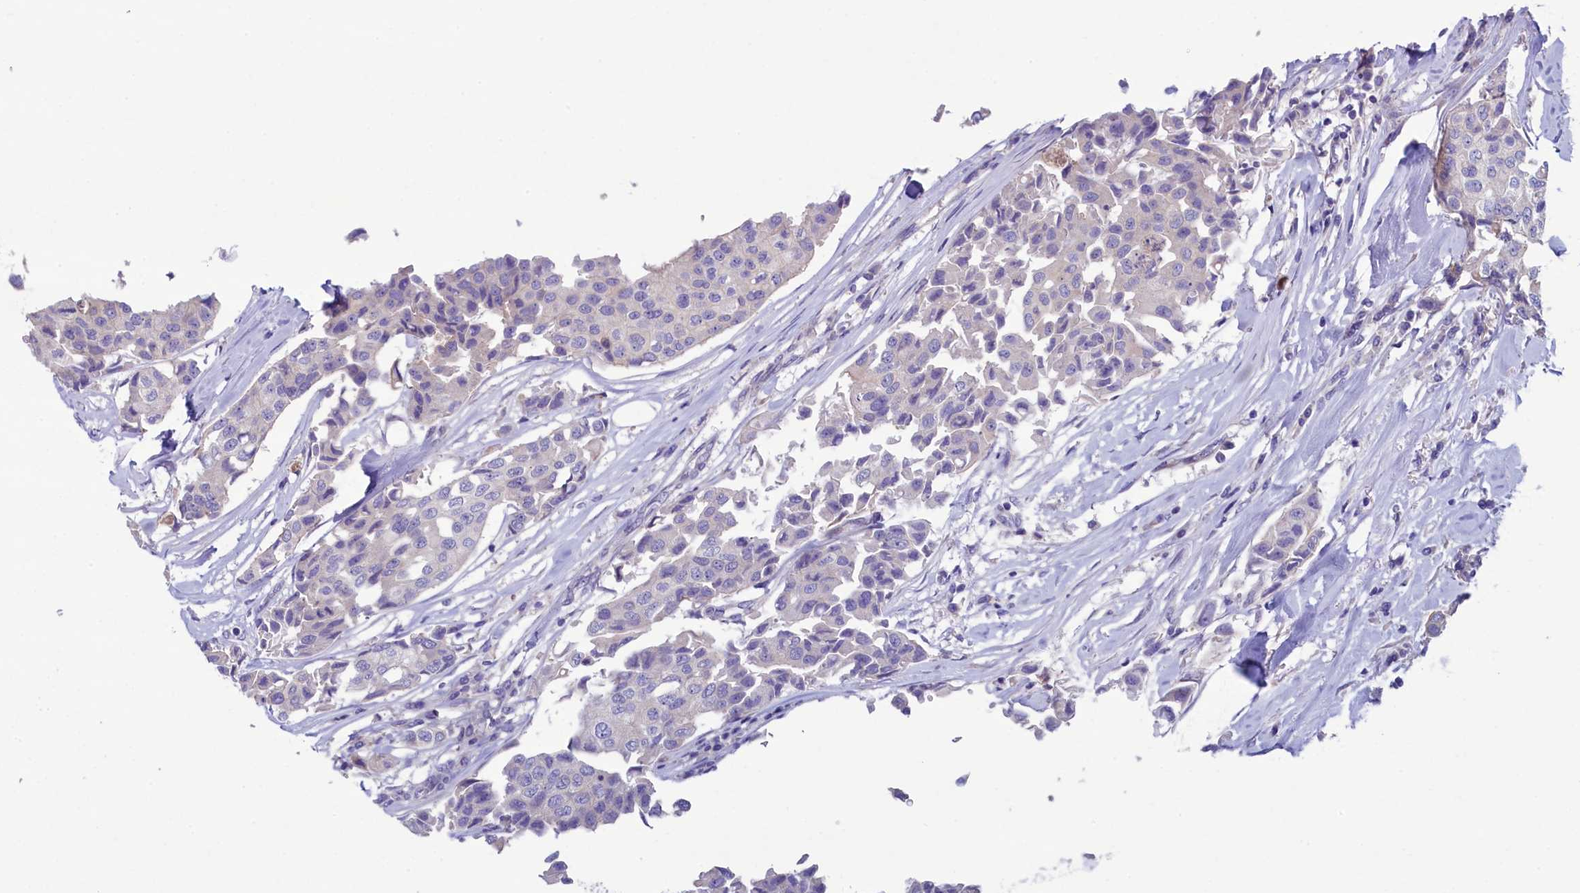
{"staining": {"intensity": "negative", "quantity": "none", "location": "none"}, "tissue": "breast cancer", "cell_type": "Tumor cells", "image_type": "cancer", "snomed": [{"axis": "morphology", "description": "Duct carcinoma"}, {"axis": "topography", "description": "Breast"}], "caption": "Tumor cells are negative for protein expression in human invasive ductal carcinoma (breast).", "gene": "KRBOX5", "patient": {"sex": "female", "age": 80}}